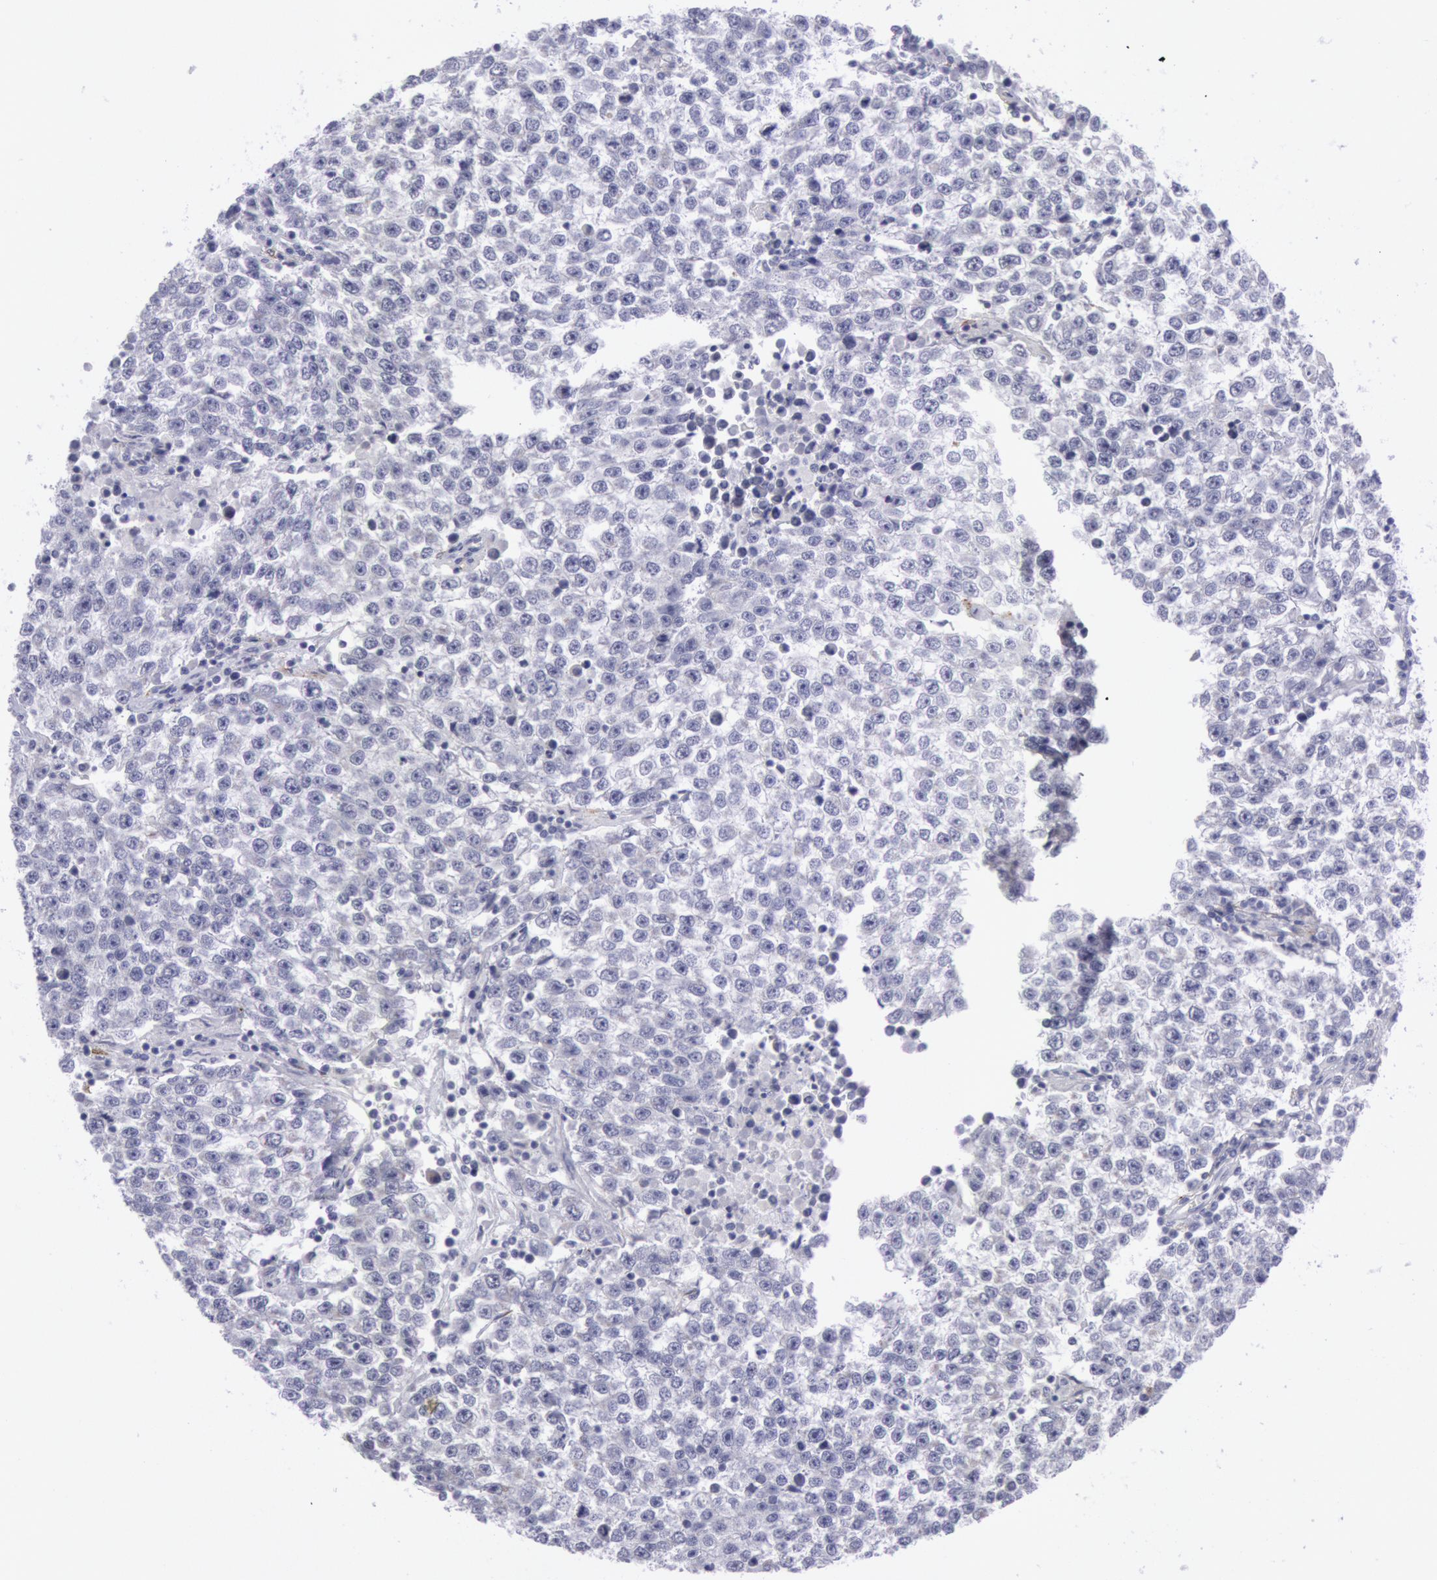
{"staining": {"intensity": "negative", "quantity": "none", "location": "none"}, "tissue": "testis cancer", "cell_type": "Tumor cells", "image_type": "cancer", "snomed": [{"axis": "morphology", "description": "Seminoma, NOS"}, {"axis": "topography", "description": "Testis"}], "caption": "There is no significant expression in tumor cells of testis cancer.", "gene": "CDH13", "patient": {"sex": "male", "age": 36}}